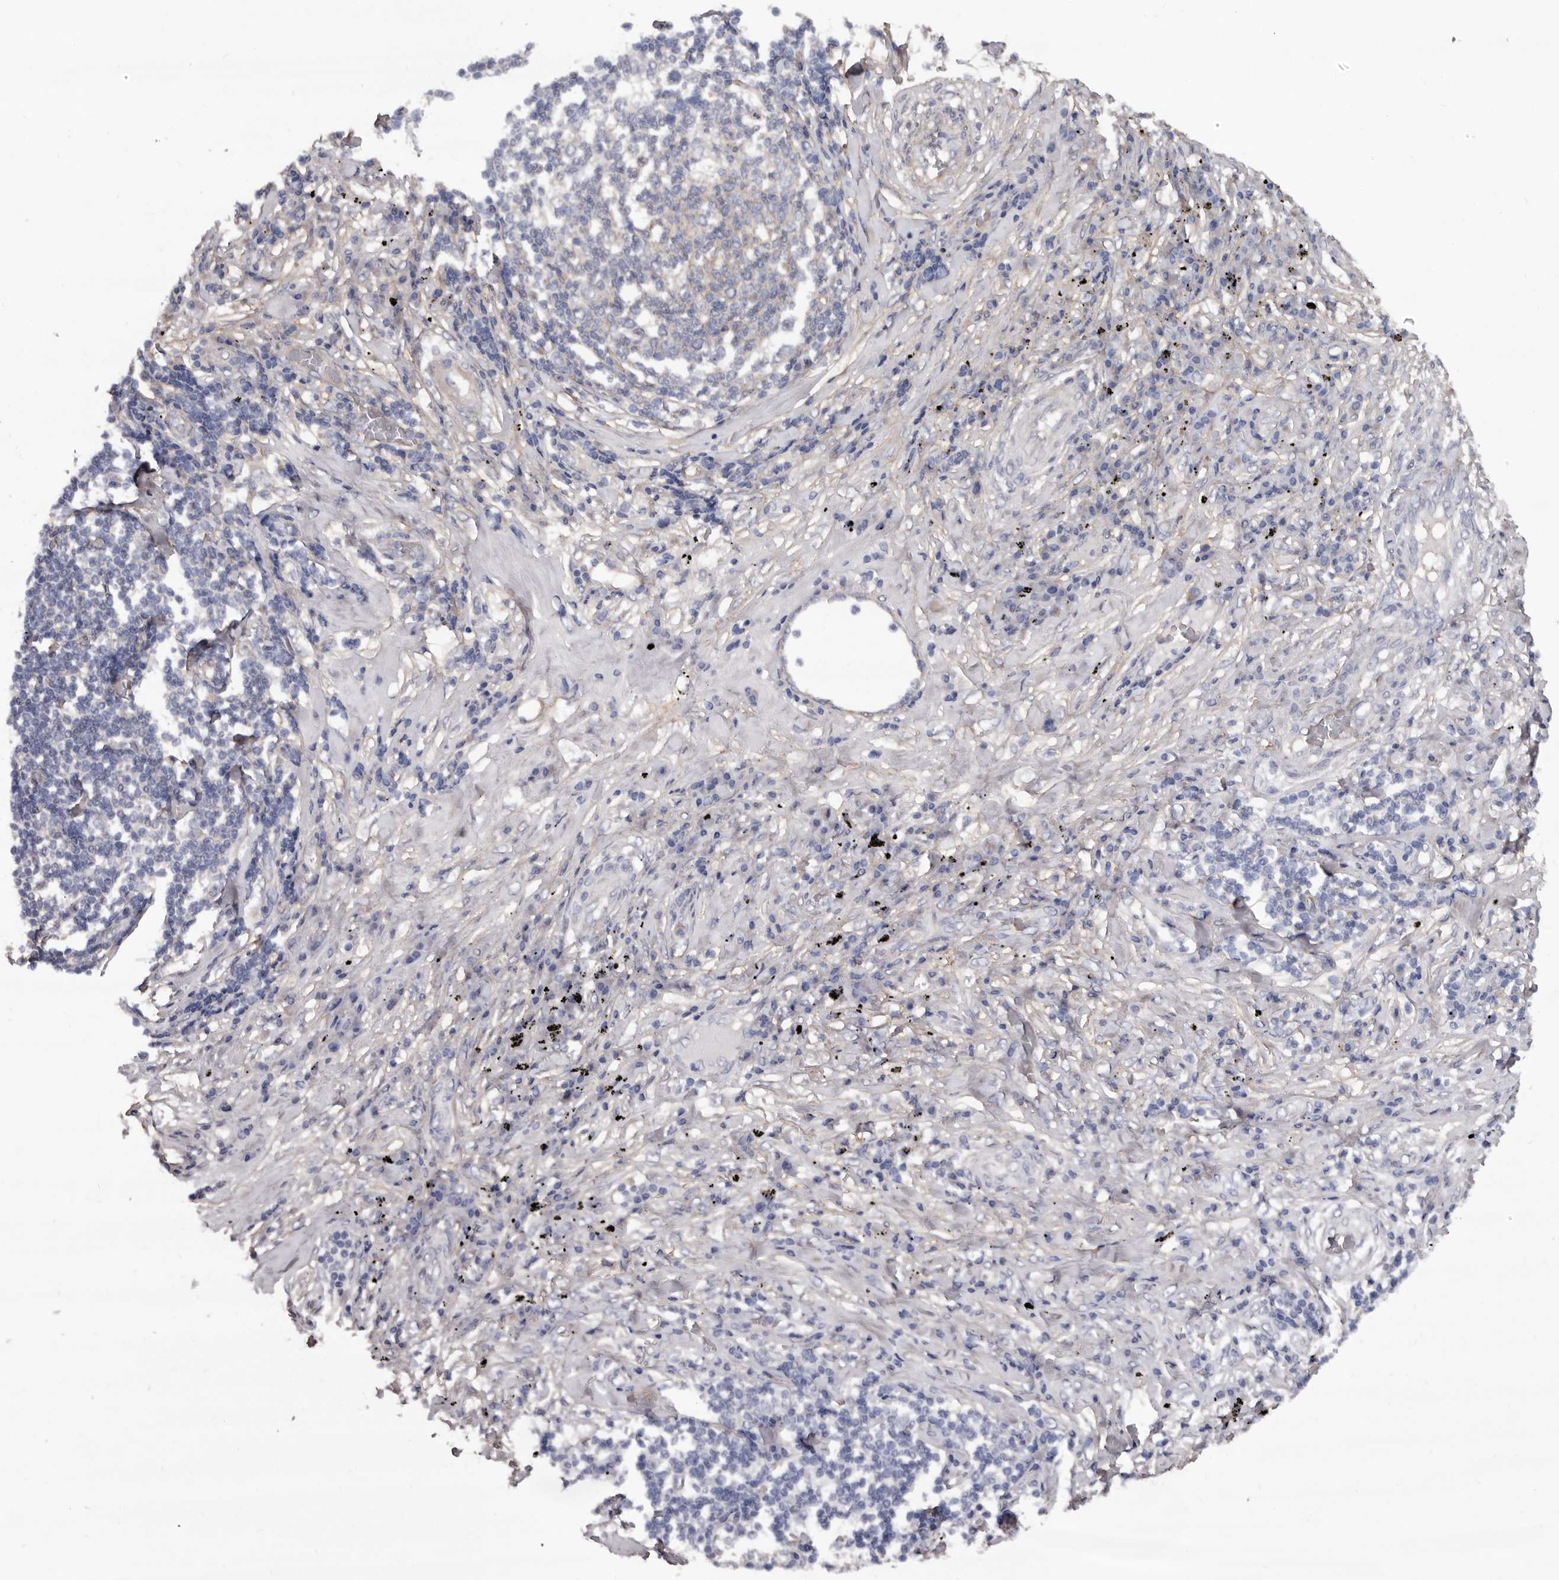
{"staining": {"intensity": "negative", "quantity": "none", "location": "none"}, "tissue": "lung cancer", "cell_type": "Tumor cells", "image_type": "cancer", "snomed": [{"axis": "morphology", "description": "Squamous cell carcinoma, NOS"}, {"axis": "topography", "description": "Lung"}], "caption": "Immunohistochemical staining of human lung cancer (squamous cell carcinoma) shows no significant staining in tumor cells.", "gene": "PRKD1", "patient": {"sex": "female", "age": 63}}